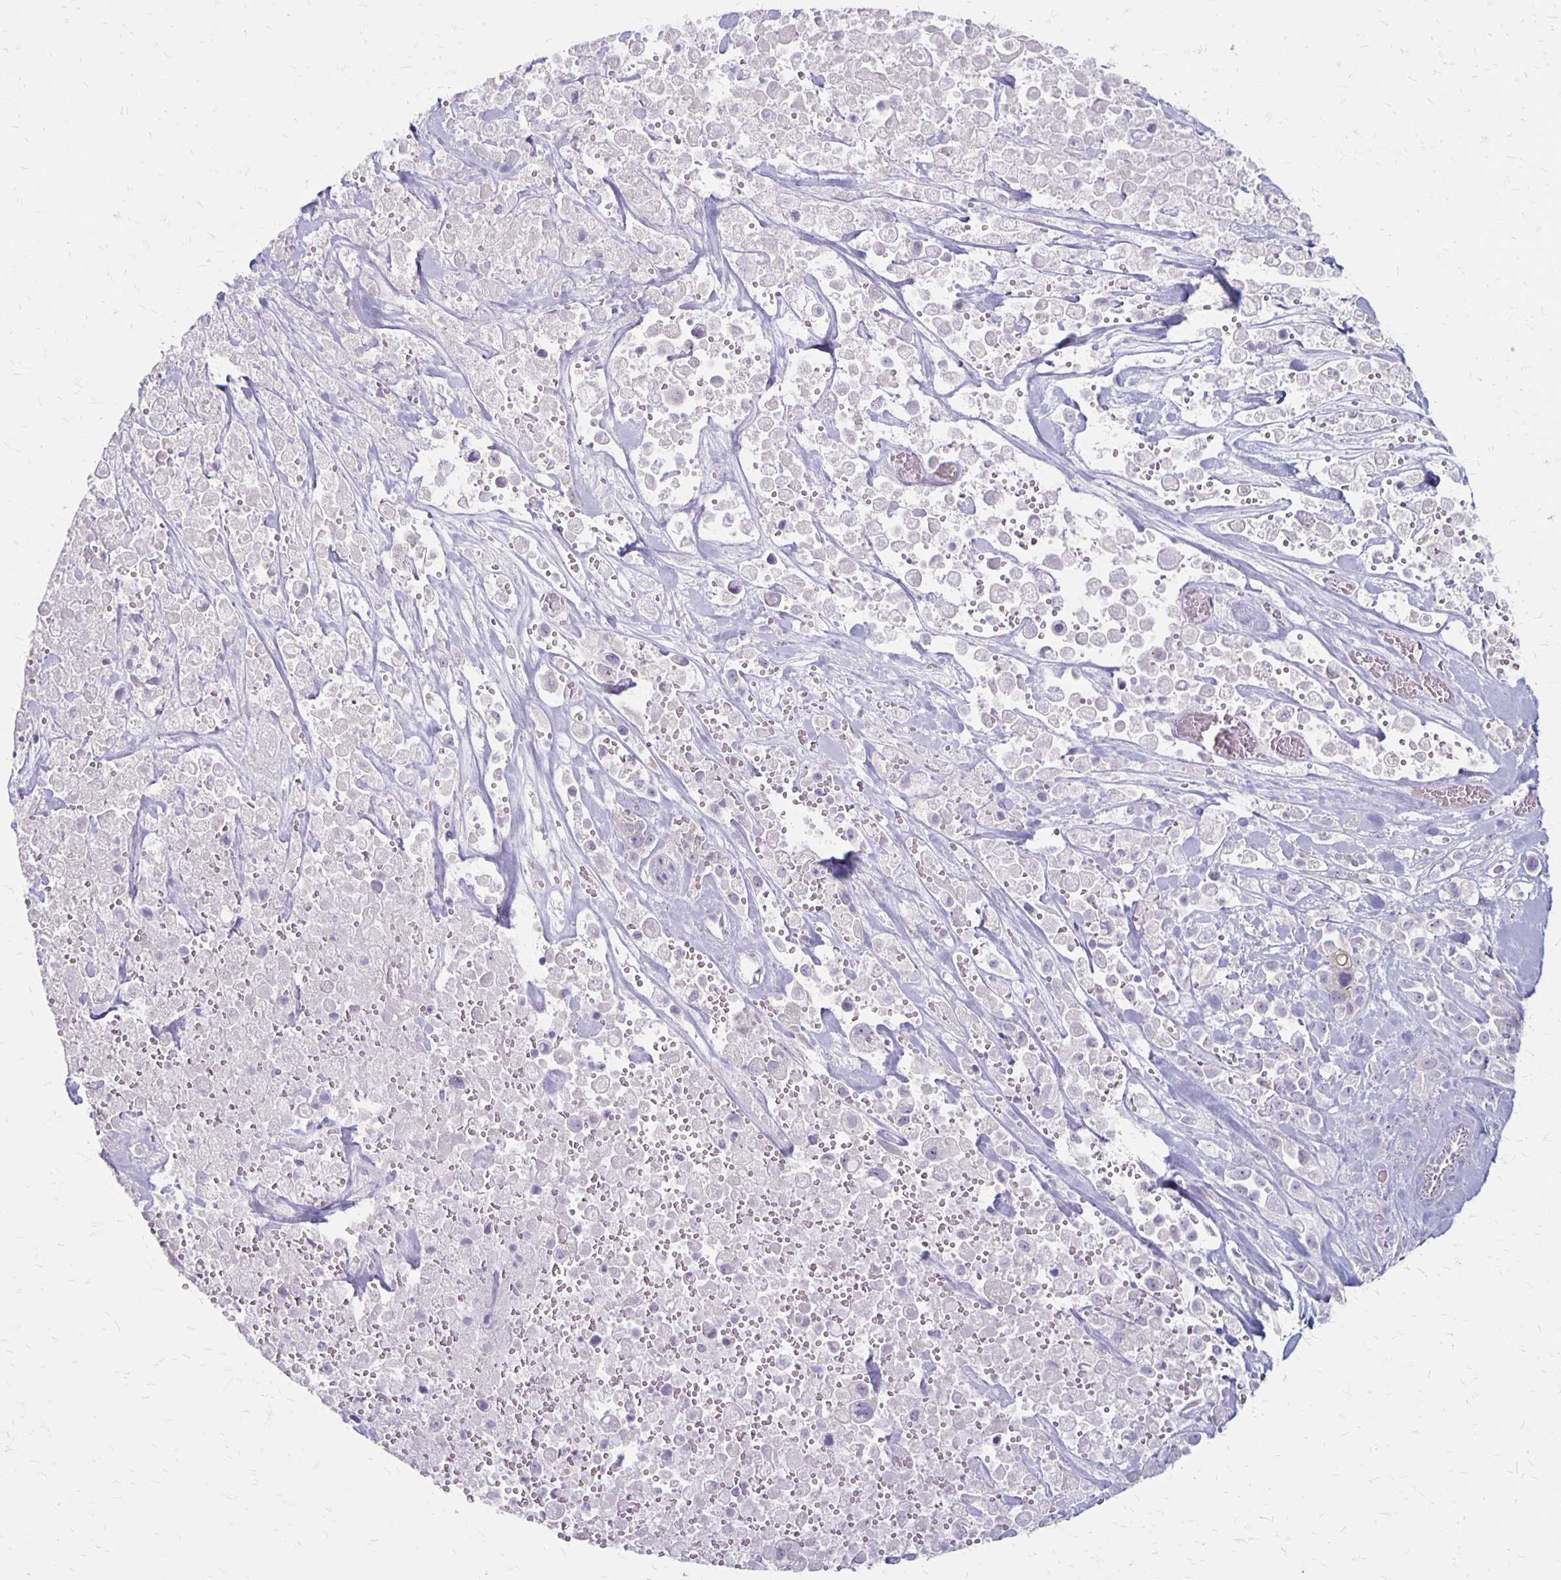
{"staining": {"intensity": "negative", "quantity": "none", "location": "none"}, "tissue": "pancreatic cancer", "cell_type": "Tumor cells", "image_type": "cancer", "snomed": [{"axis": "morphology", "description": "Adenocarcinoma, NOS"}, {"axis": "topography", "description": "Pancreas"}], "caption": "Human adenocarcinoma (pancreatic) stained for a protein using immunohistochemistry (IHC) displays no positivity in tumor cells.", "gene": "HOMER1", "patient": {"sex": "male", "age": 44}}